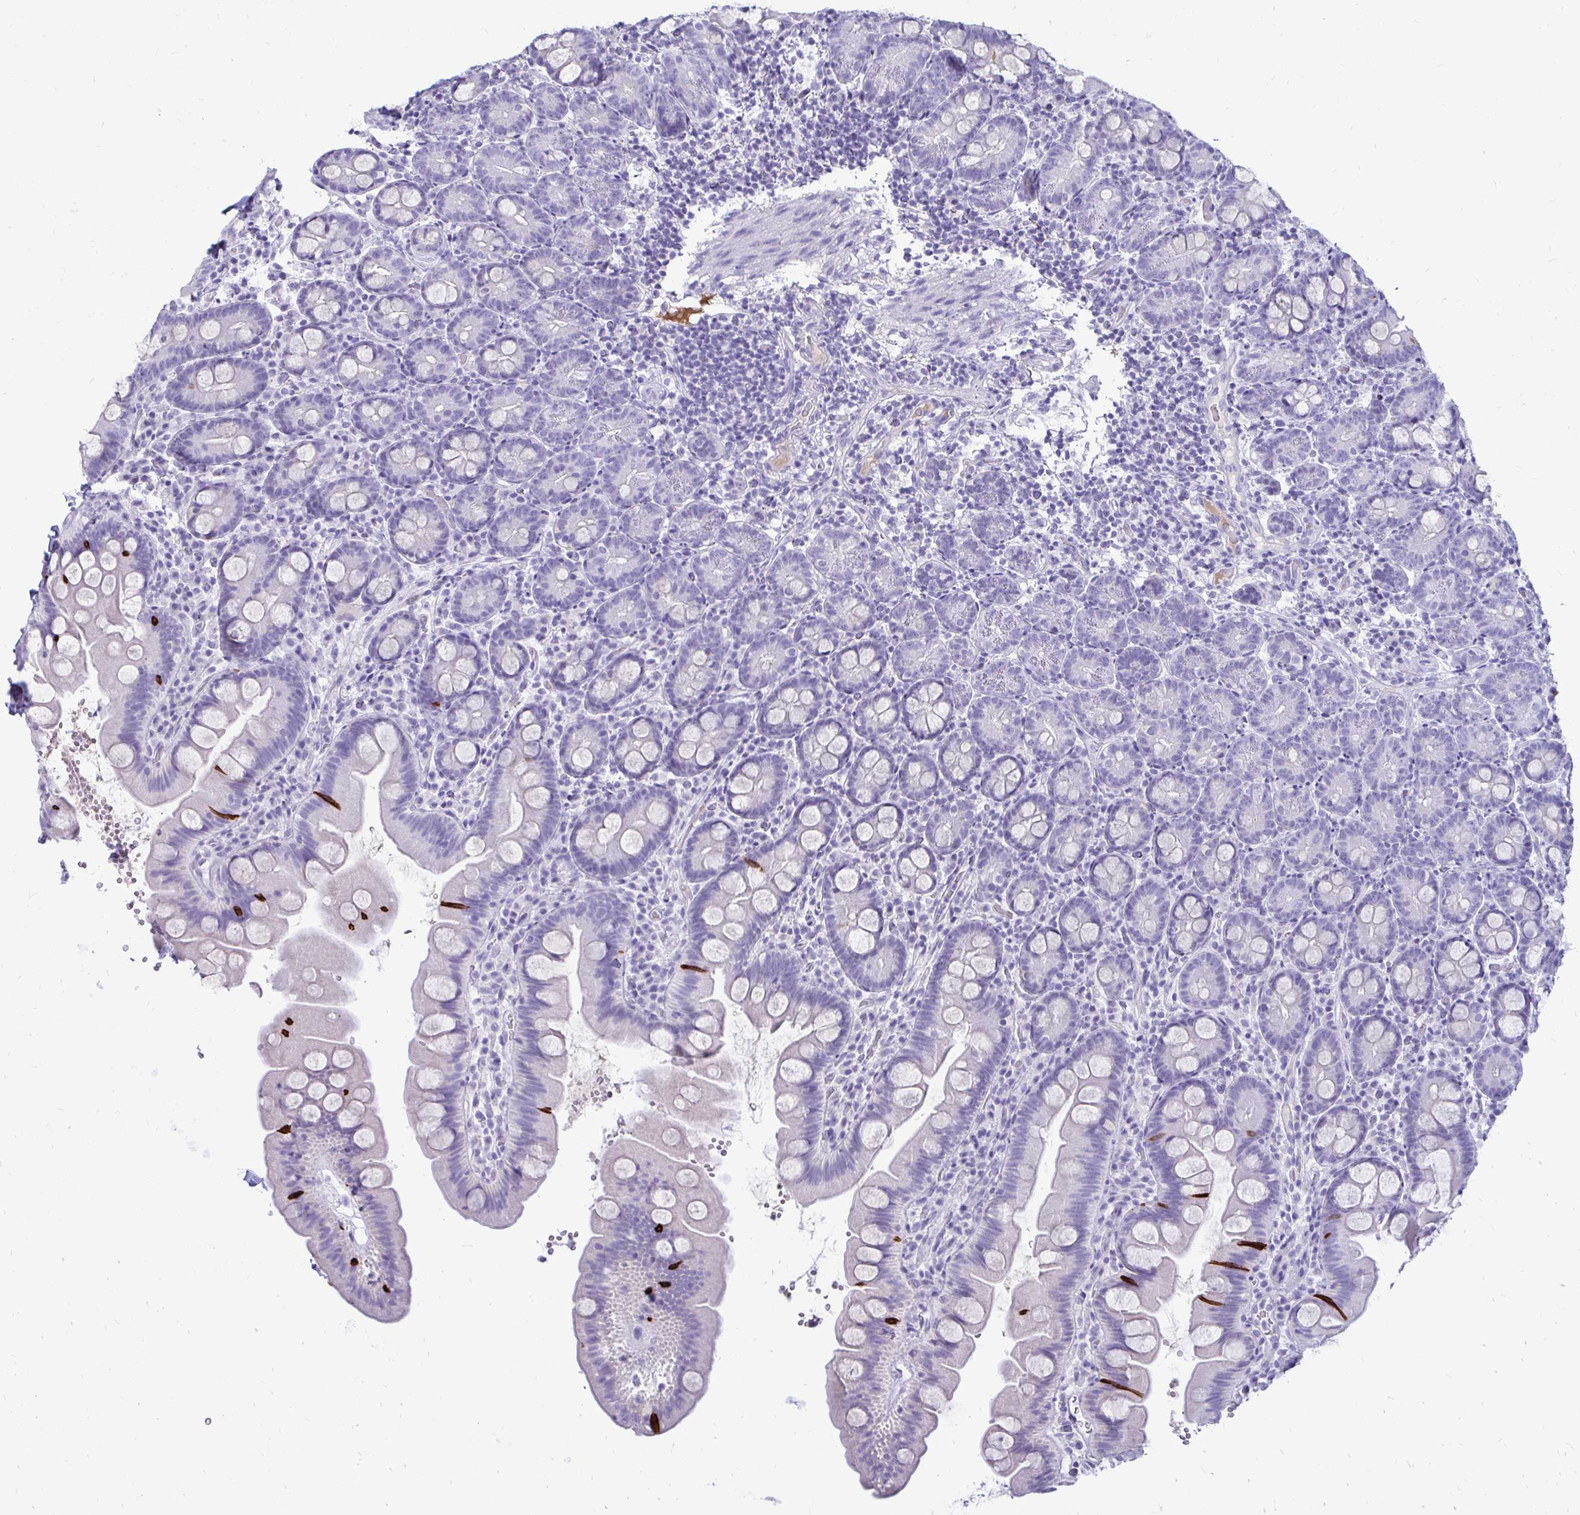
{"staining": {"intensity": "strong", "quantity": "<25%", "location": "cytoplasmic/membranous"}, "tissue": "small intestine", "cell_type": "Glandular cells", "image_type": "normal", "snomed": [{"axis": "morphology", "description": "Normal tissue, NOS"}, {"axis": "topography", "description": "Small intestine"}], "caption": "DAB (3,3'-diaminobenzidine) immunohistochemical staining of benign small intestine shows strong cytoplasmic/membranous protein expression in about <25% of glandular cells. The protein of interest is shown in brown color, while the nuclei are stained blue.", "gene": "NANOGNB", "patient": {"sex": "female", "age": 68}}